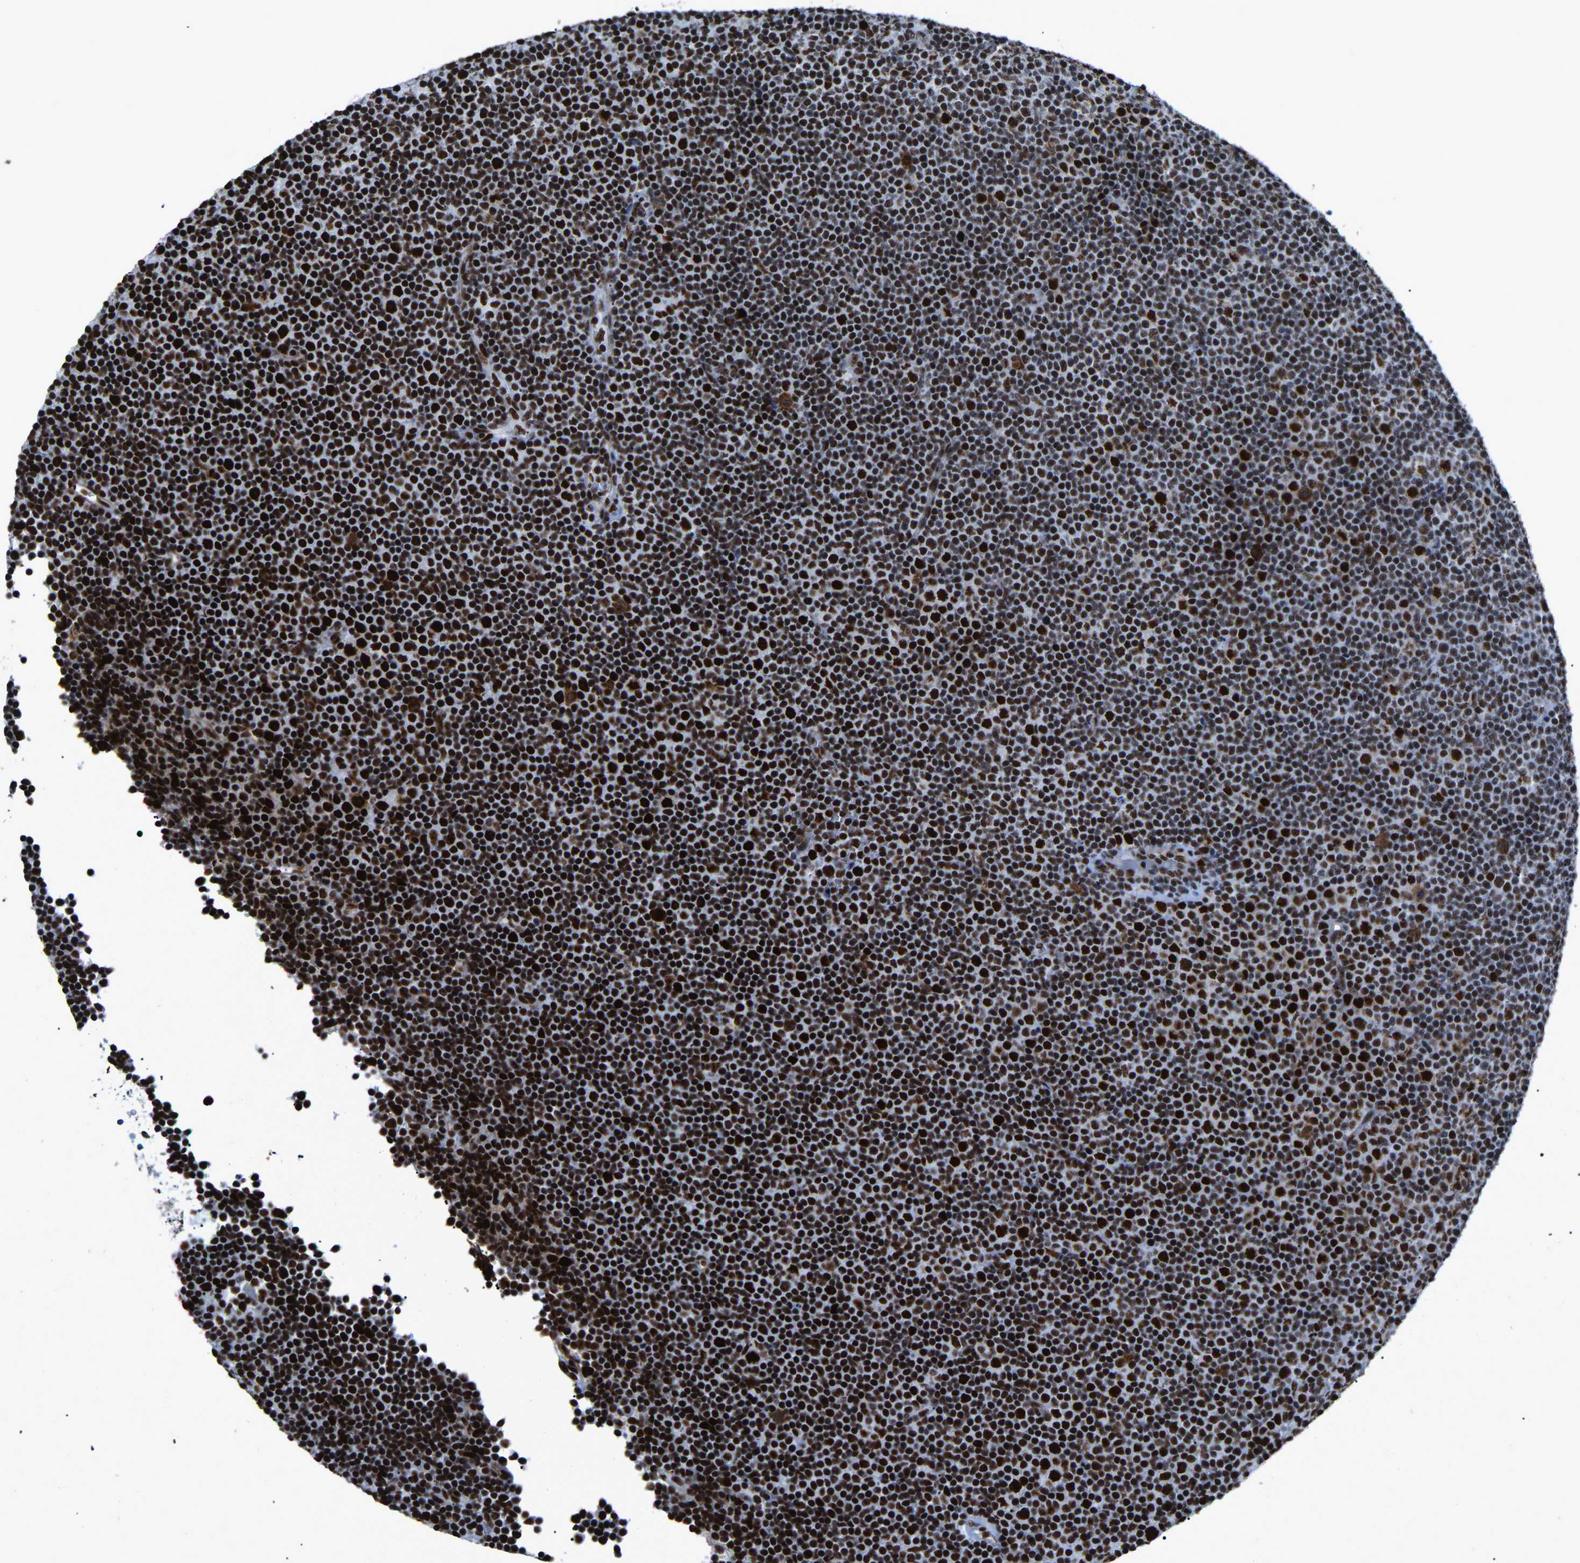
{"staining": {"intensity": "strong", "quantity": ">75%", "location": "nuclear"}, "tissue": "lymphoma", "cell_type": "Tumor cells", "image_type": "cancer", "snomed": [{"axis": "morphology", "description": "Malignant lymphoma, non-Hodgkin's type, Low grade"}, {"axis": "topography", "description": "Lymph node"}], "caption": "IHC staining of low-grade malignant lymphoma, non-Hodgkin's type, which displays high levels of strong nuclear staining in approximately >75% of tumor cells indicating strong nuclear protein expression. The staining was performed using DAB (3,3'-diaminobenzidine) (brown) for protein detection and nuclei were counterstained in hematoxylin (blue).", "gene": "DDX5", "patient": {"sex": "female", "age": 67}}